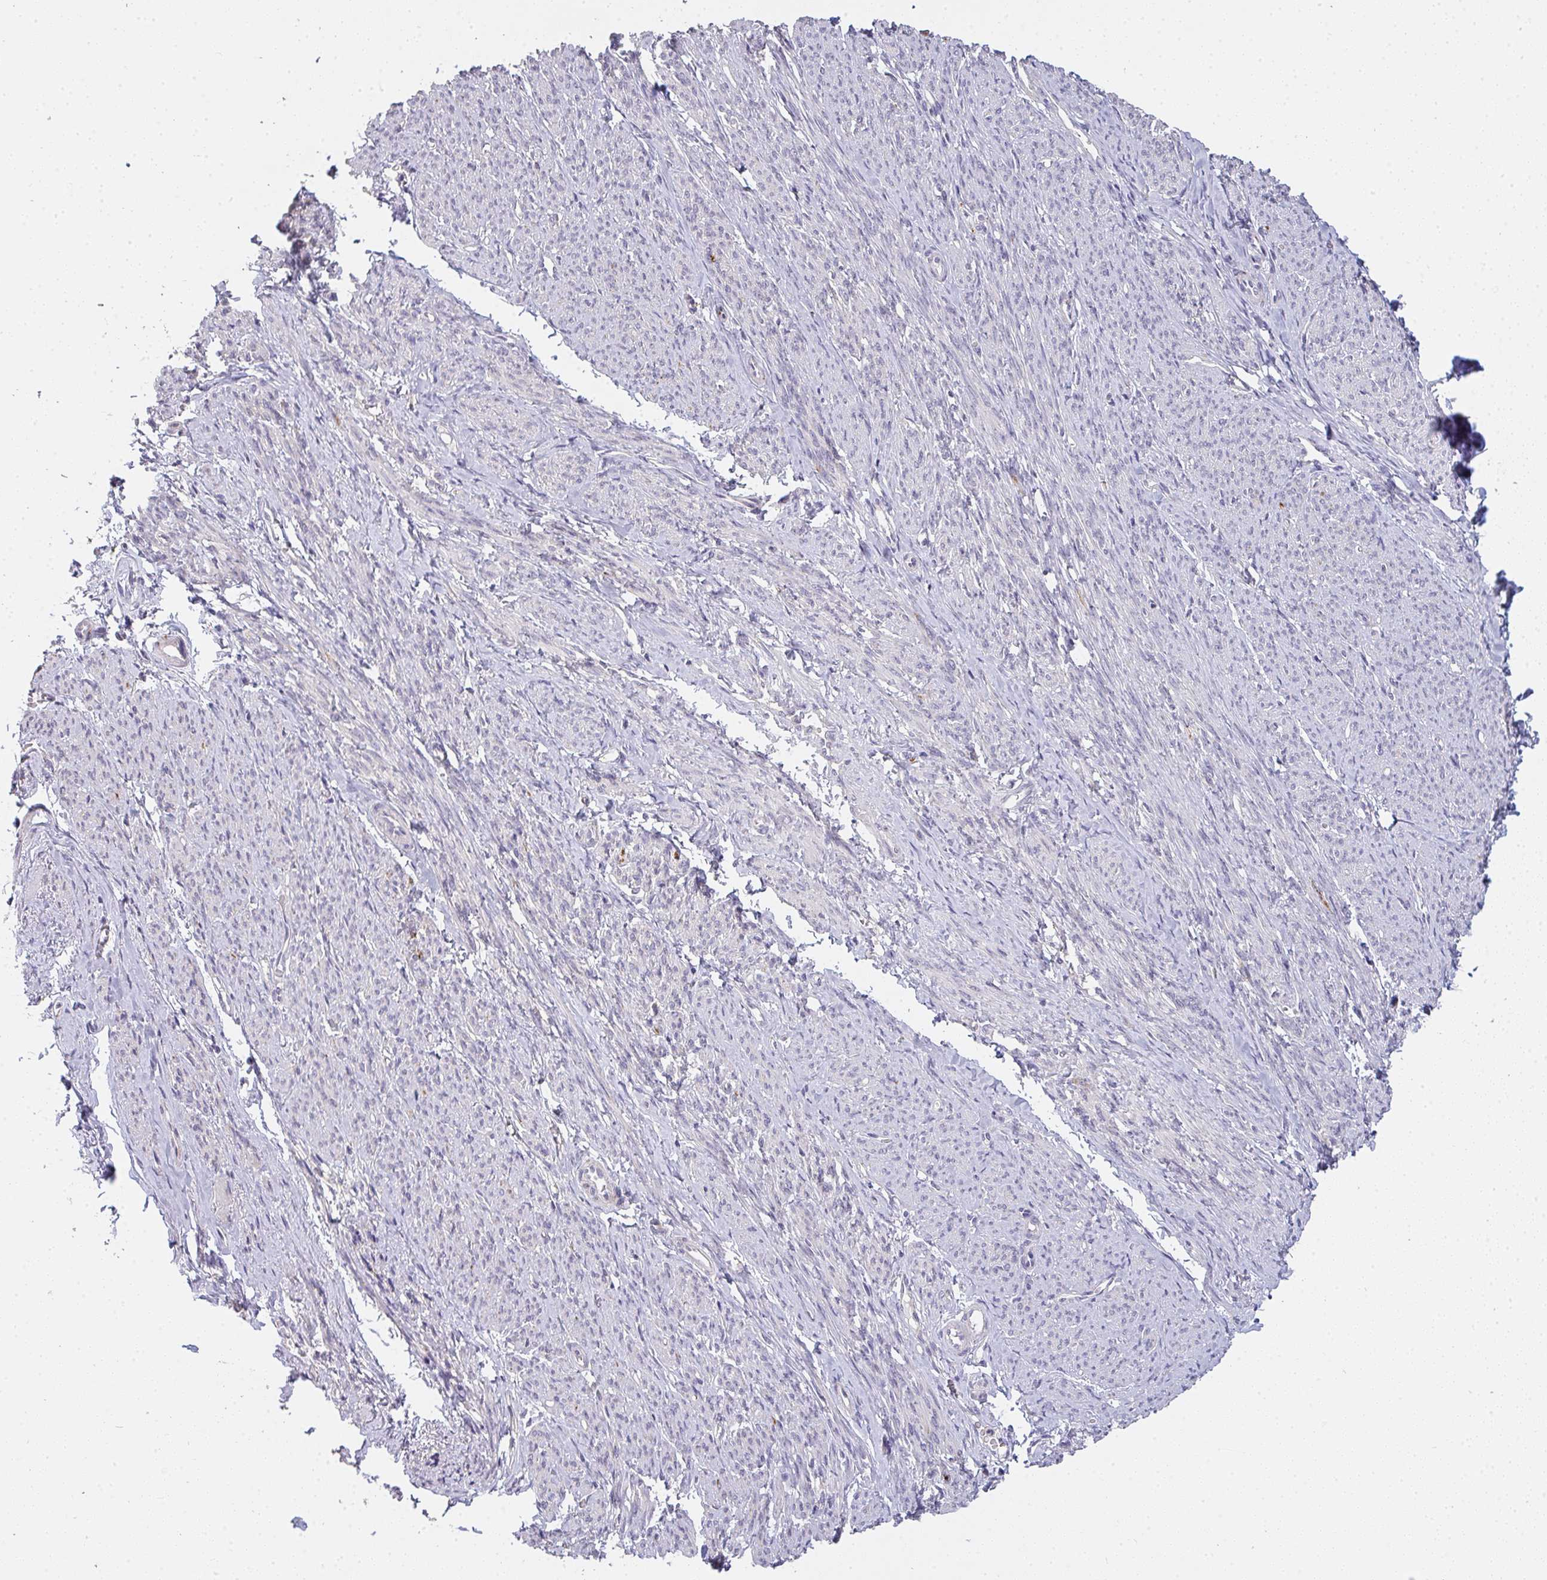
{"staining": {"intensity": "negative", "quantity": "none", "location": "none"}, "tissue": "smooth muscle", "cell_type": "Smooth muscle cells", "image_type": "normal", "snomed": [{"axis": "morphology", "description": "Normal tissue, NOS"}, {"axis": "topography", "description": "Smooth muscle"}], "caption": "IHC of benign human smooth muscle exhibits no expression in smooth muscle cells. (DAB (3,3'-diaminobenzidine) IHC with hematoxylin counter stain).", "gene": "TMEM219", "patient": {"sex": "female", "age": 65}}